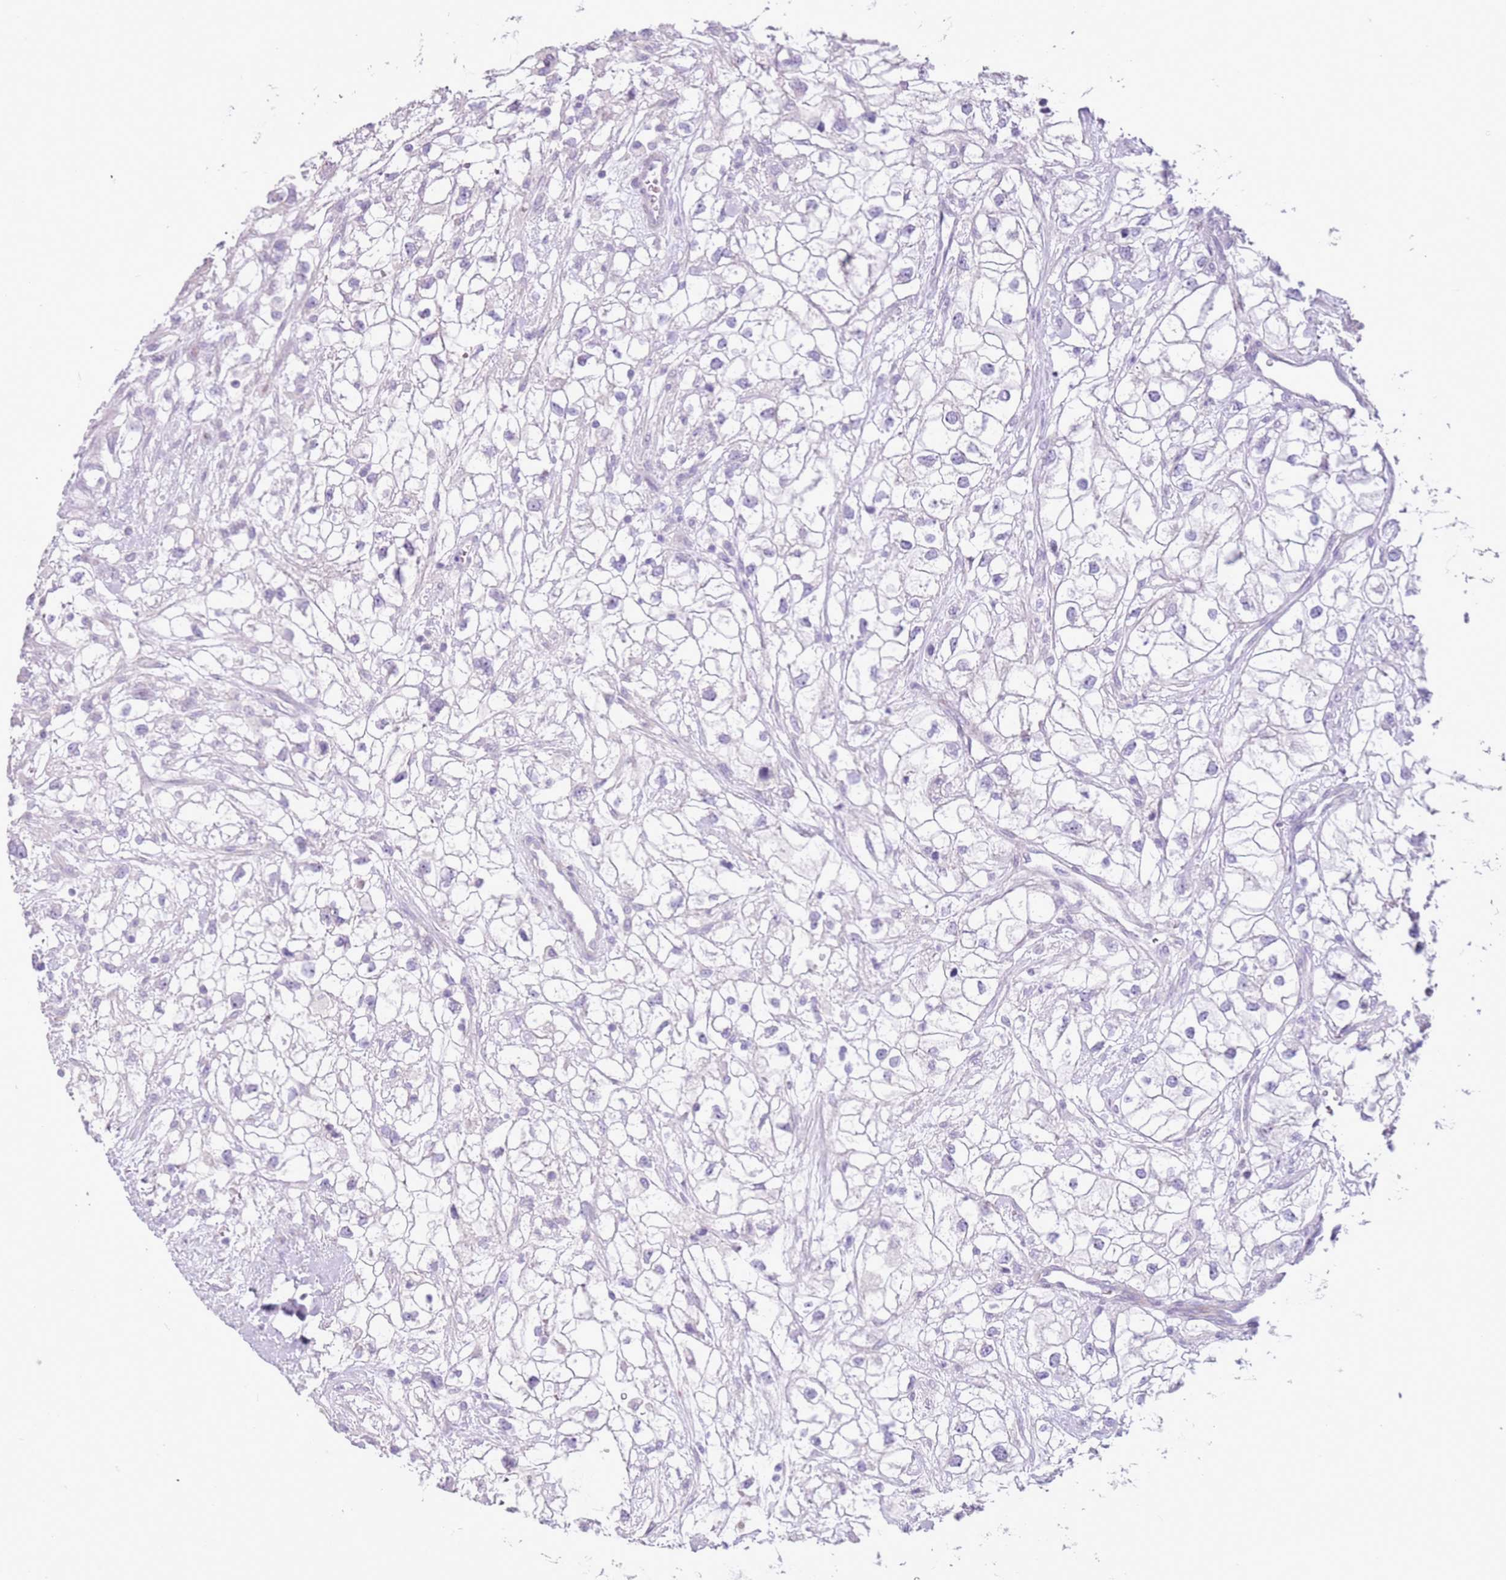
{"staining": {"intensity": "negative", "quantity": "none", "location": "none"}, "tissue": "renal cancer", "cell_type": "Tumor cells", "image_type": "cancer", "snomed": [{"axis": "morphology", "description": "Adenocarcinoma, NOS"}, {"axis": "topography", "description": "Kidney"}], "caption": "This photomicrograph is of renal cancer (adenocarcinoma) stained with immunohistochemistry (IHC) to label a protein in brown with the nuclei are counter-stained blue. There is no staining in tumor cells.", "gene": "ZNF239", "patient": {"sex": "male", "age": 59}}